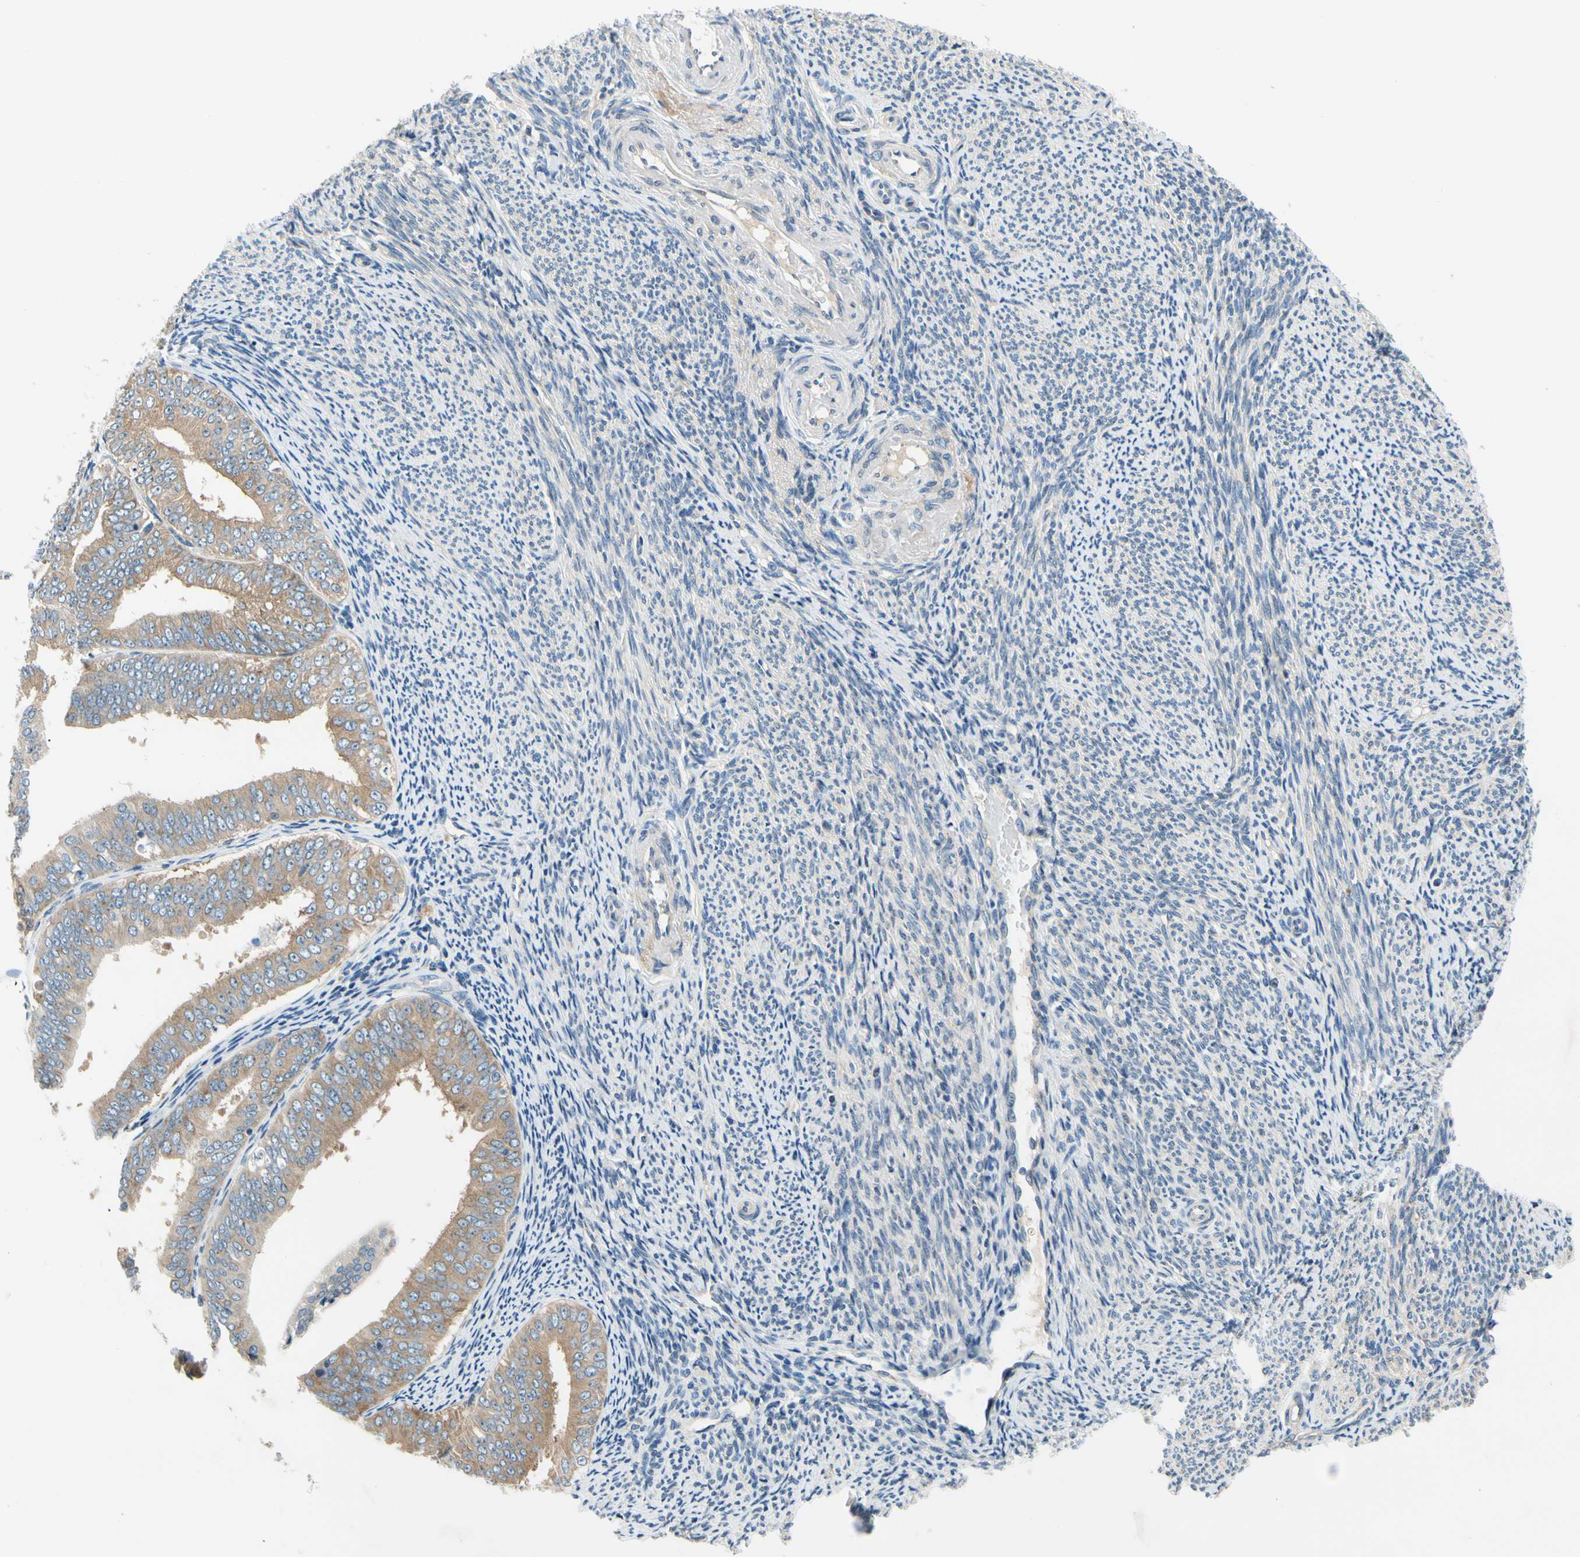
{"staining": {"intensity": "weak", "quantity": ">75%", "location": "cytoplasmic/membranous"}, "tissue": "endometrial cancer", "cell_type": "Tumor cells", "image_type": "cancer", "snomed": [{"axis": "morphology", "description": "Adenocarcinoma, NOS"}, {"axis": "topography", "description": "Endometrium"}], "caption": "High-magnification brightfield microscopy of endometrial adenocarcinoma stained with DAB (3,3'-diaminobenzidine) (brown) and counterstained with hematoxylin (blue). tumor cells exhibit weak cytoplasmic/membranous expression is present in about>75% of cells.", "gene": "LRRC47", "patient": {"sex": "female", "age": 63}}